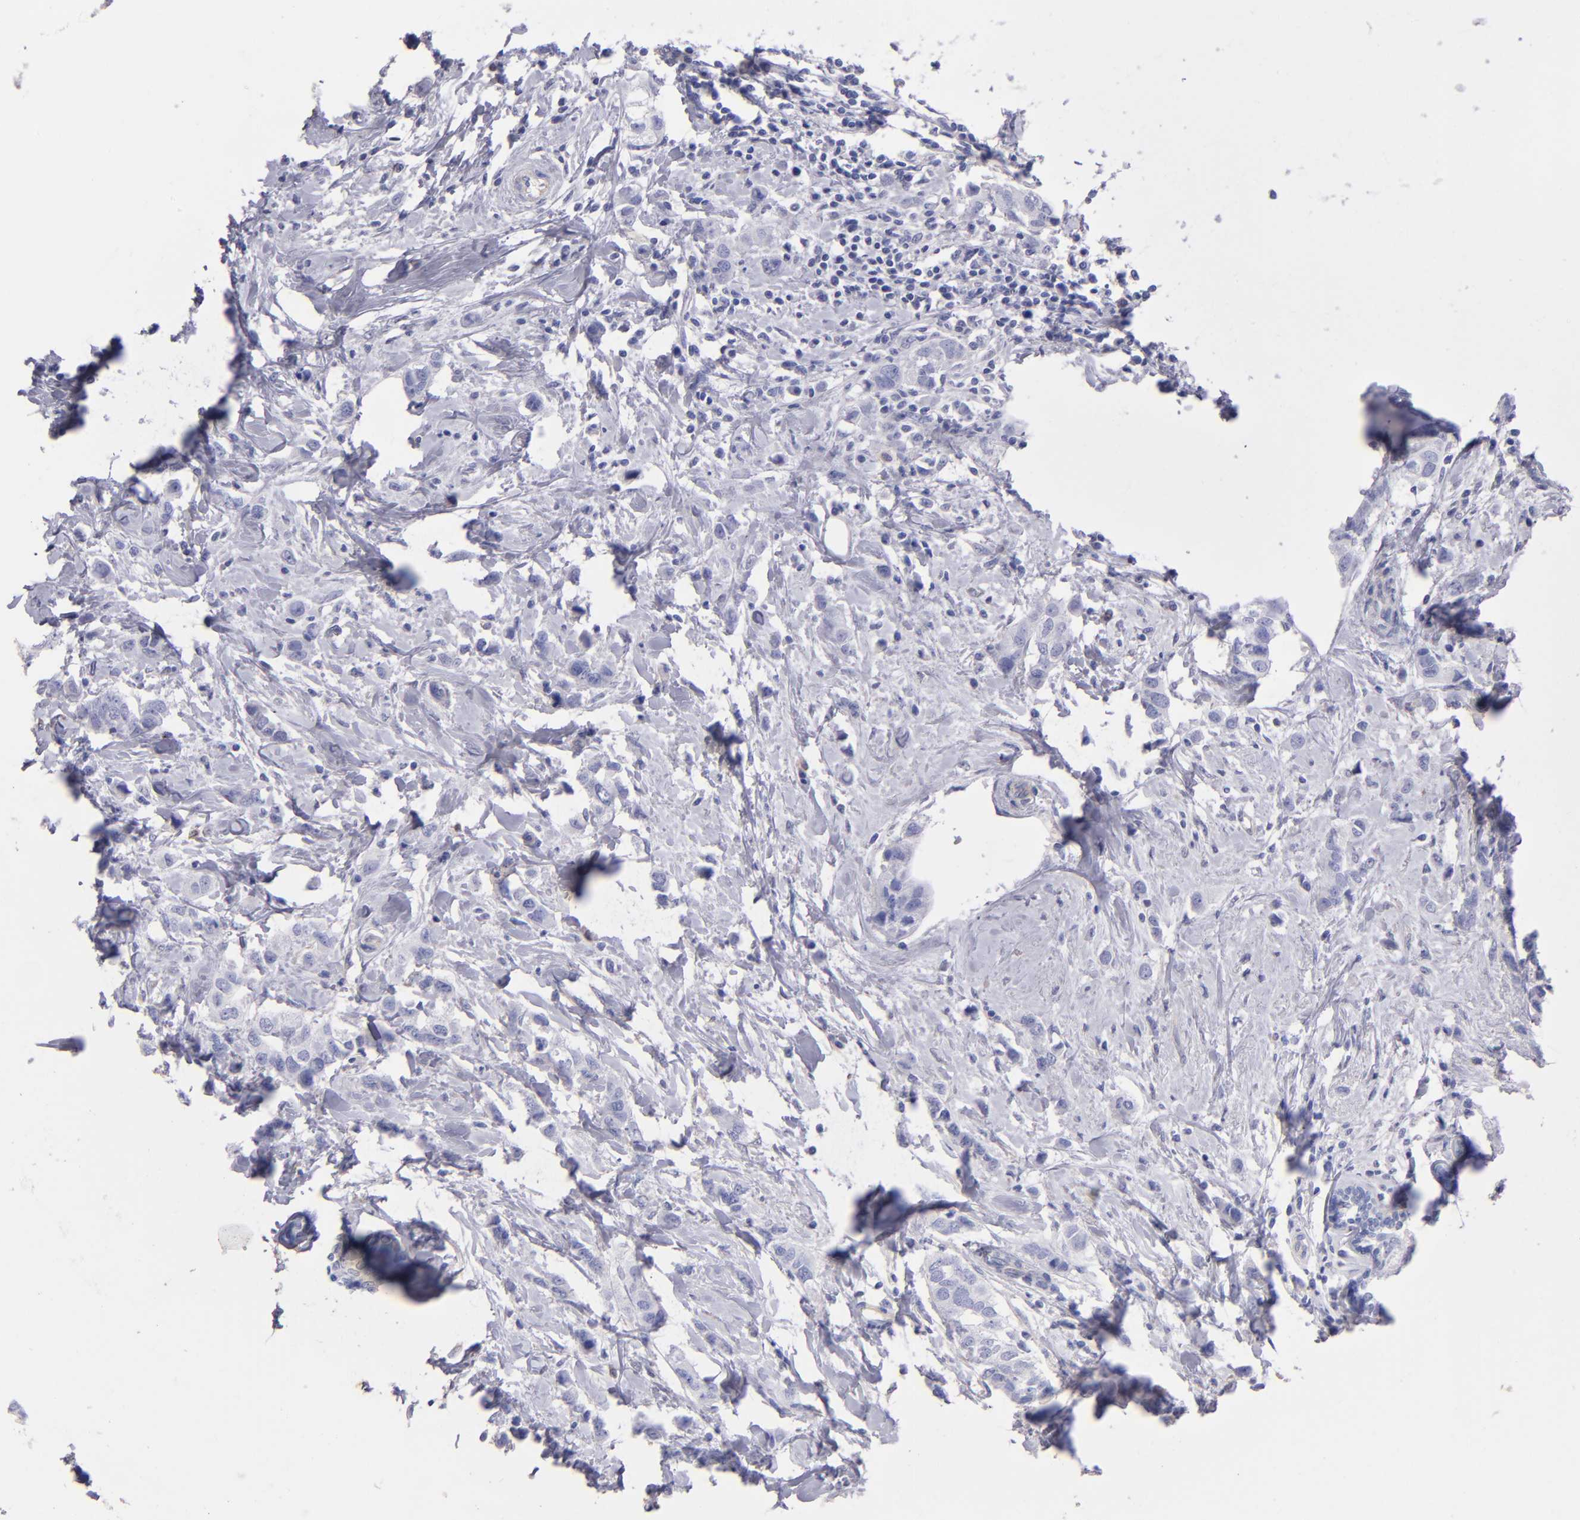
{"staining": {"intensity": "negative", "quantity": "none", "location": "none"}, "tissue": "breast cancer", "cell_type": "Tumor cells", "image_type": "cancer", "snomed": [{"axis": "morphology", "description": "Normal tissue, NOS"}, {"axis": "morphology", "description": "Duct carcinoma"}, {"axis": "topography", "description": "Breast"}], "caption": "IHC image of neoplastic tissue: breast cancer stained with DAB (3,3'-diaminobenzidine) demonstrates no significant protein expression in tumor cells.", "gene": "TG", "patient": {"sex": "female", "age": 50}}